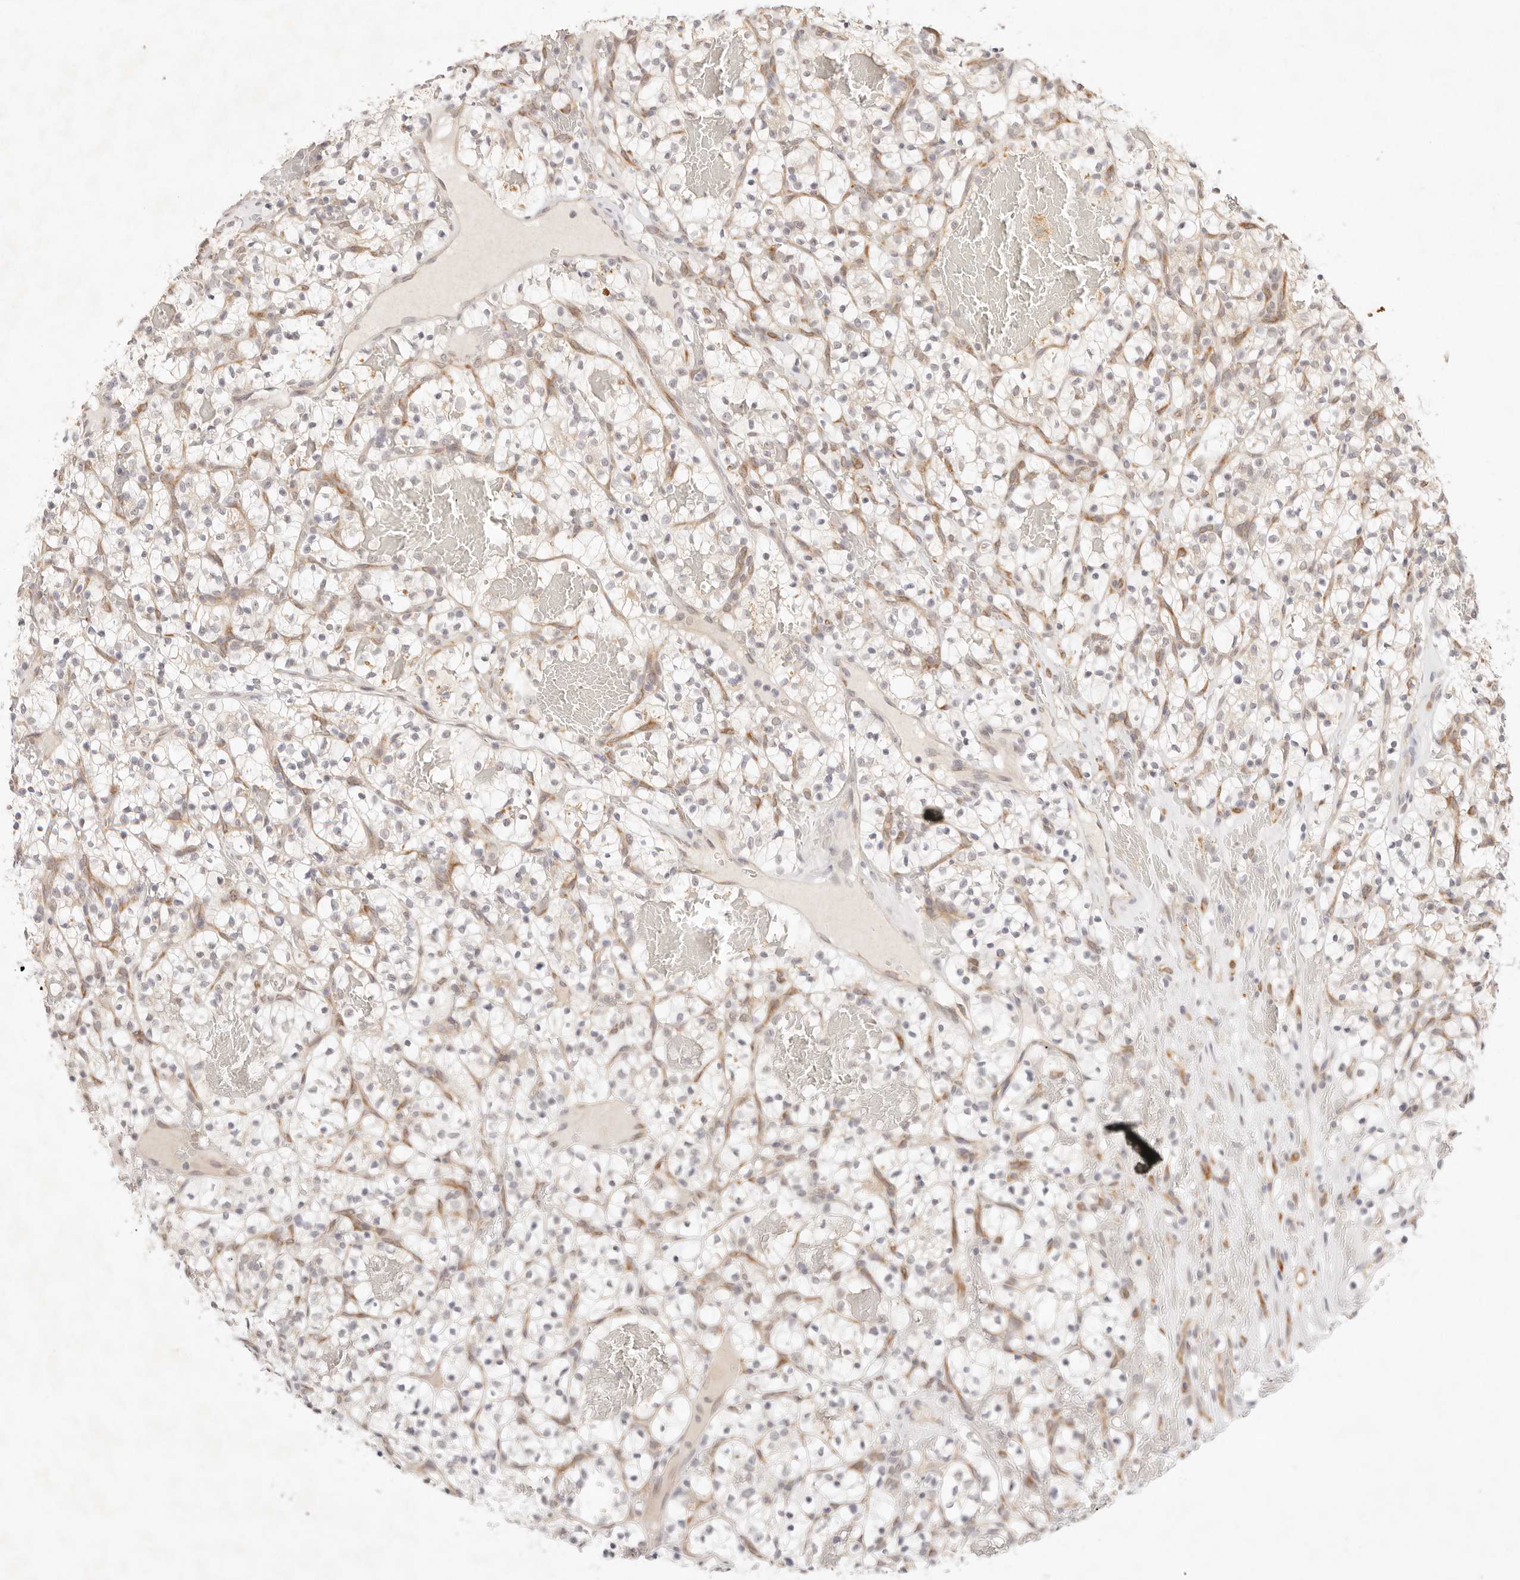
{"staining": {"intensity": "negative", "quantity": "none", "location": "none"}, "tissue": "renal cancer", "cell_type": "Tumor cells", "image_type": "cancer", "snomed": [{"axis": "morphology", "description": "Adenocarcinoma, NOS"}, {"axis": "topography", "description": "Kidney"}], "caption": "Immunohistochemistry histopathology image of neoplastic tissue: renal adenocarcinoma stained with DAB (3,3'-diaminobenzidine) demonstrates no significant protein staining in tumor cells. (DAB immunohistochemistry visualized using brightfield microscopy, high magnification).", "gene": "GPR156", "patient": {"sex": "female", "age": 57}}